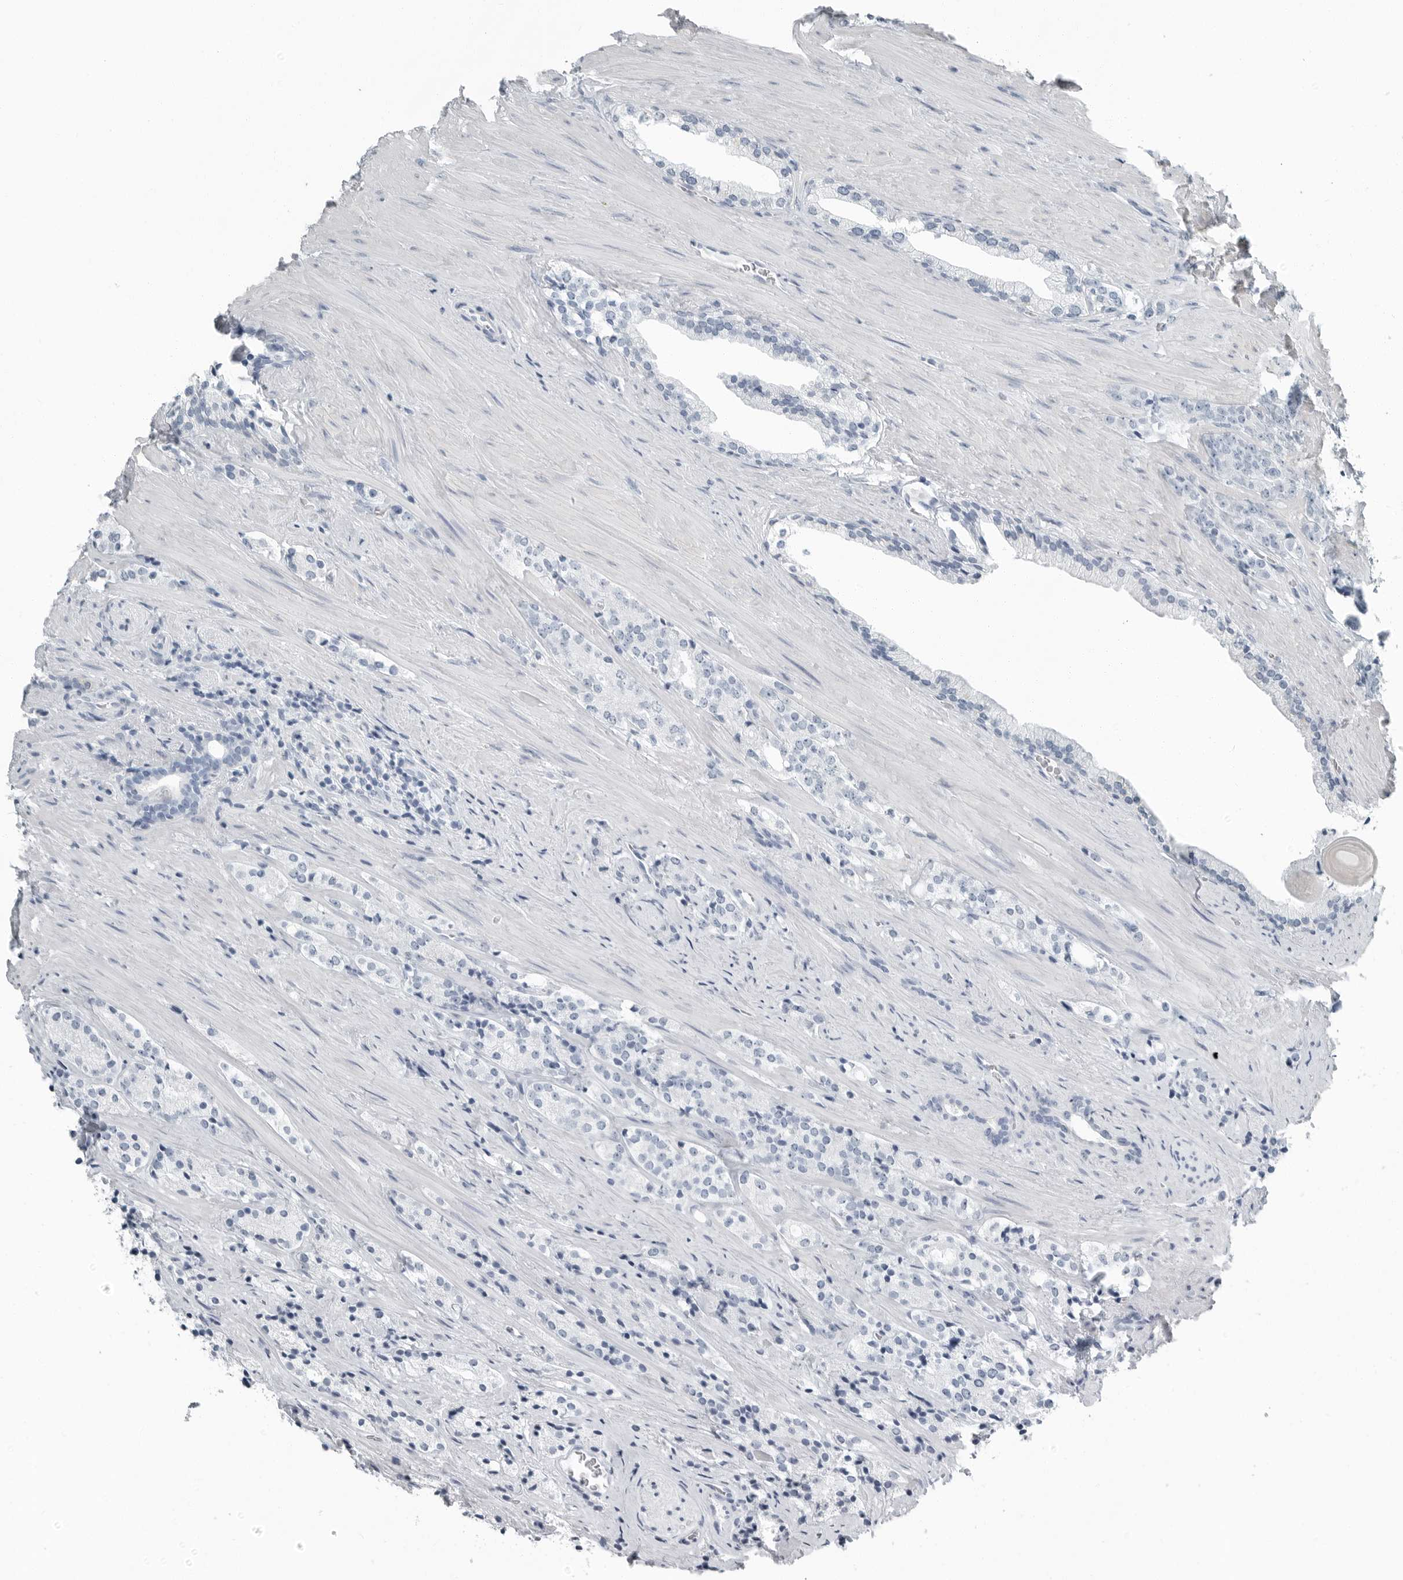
{"staining": {"intensity": "negative", "quantity": "none", "location": "none"}, "tissue": "prostate cancer", "cell_type": "Tumor cells", "image_type": "cancer", "snomed": [{"axis": "morphology", "description": "Adenocarcinoma, High grade"}, {"axis": "topography", "description": "Prostate"}], "caption": "This is a photomicrograph of immunohistochemistry staining of prostate cancer (adenocarcinoma (high-grade)), which shows no expression in tumor cells. The staining was performed using DAB (3,3'-diaminobenzidine) to visualize the protein expression in brown, while the nuclei were stained in blue with hematoxylin (Magnification: 20x).", "gene": "FABP6", "patient": {"sex": "male", "age": 71}}